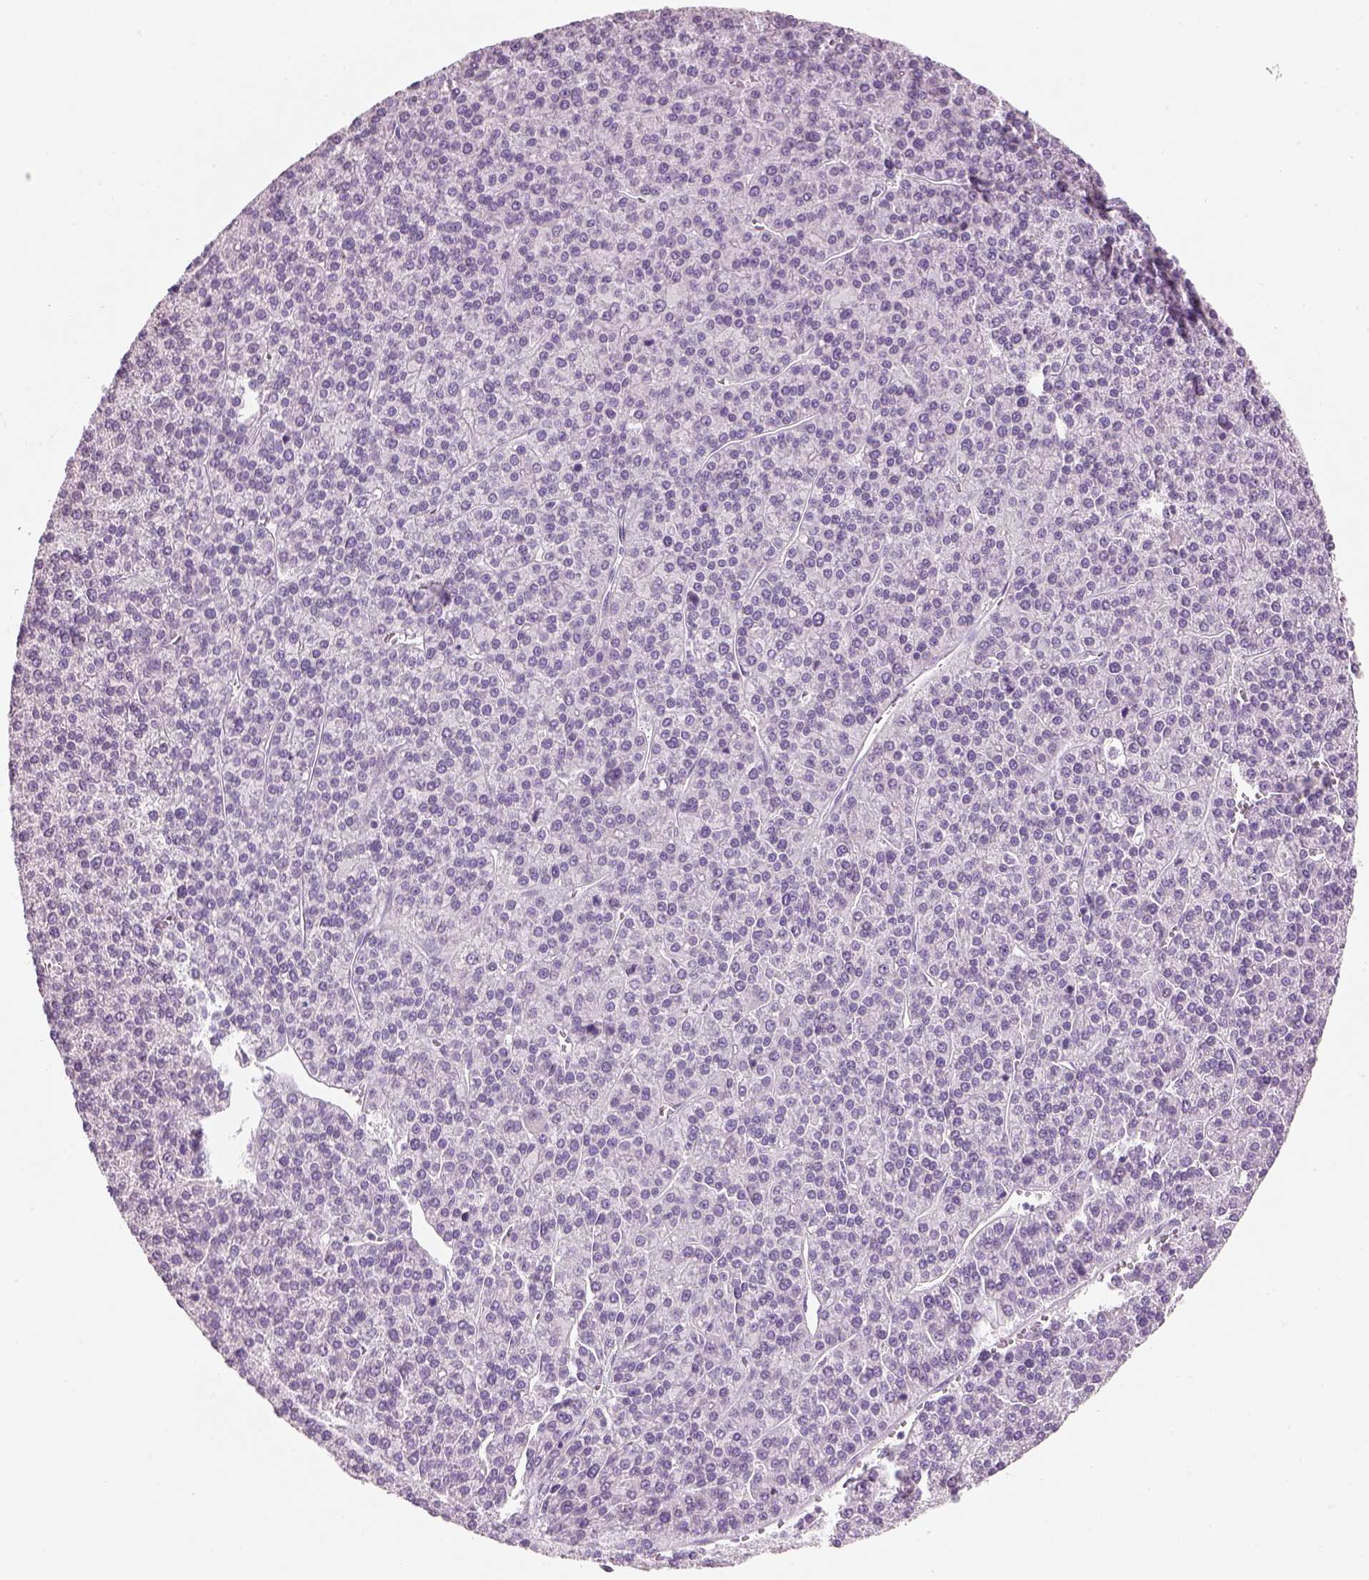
{"staining": {"intensity": "negative", "quantity": "none", "location": "none"}, "tissue": "liver cancer", "cell_type": "Tumor cells", "image_type": "cancer", "snomed": [{"axis": "morphology", "description": "Carcinoma, Hepatocellular, NOS"}, {"axis": "topography", "description": "Liver"}], "caption": "Hepatocellular carcinoma (liver) was stained to show a protein in brown. There is no significant expression in tumor cells.", "gene": "SLC6A2", "patient": {"sex": "female", "age": 58}}